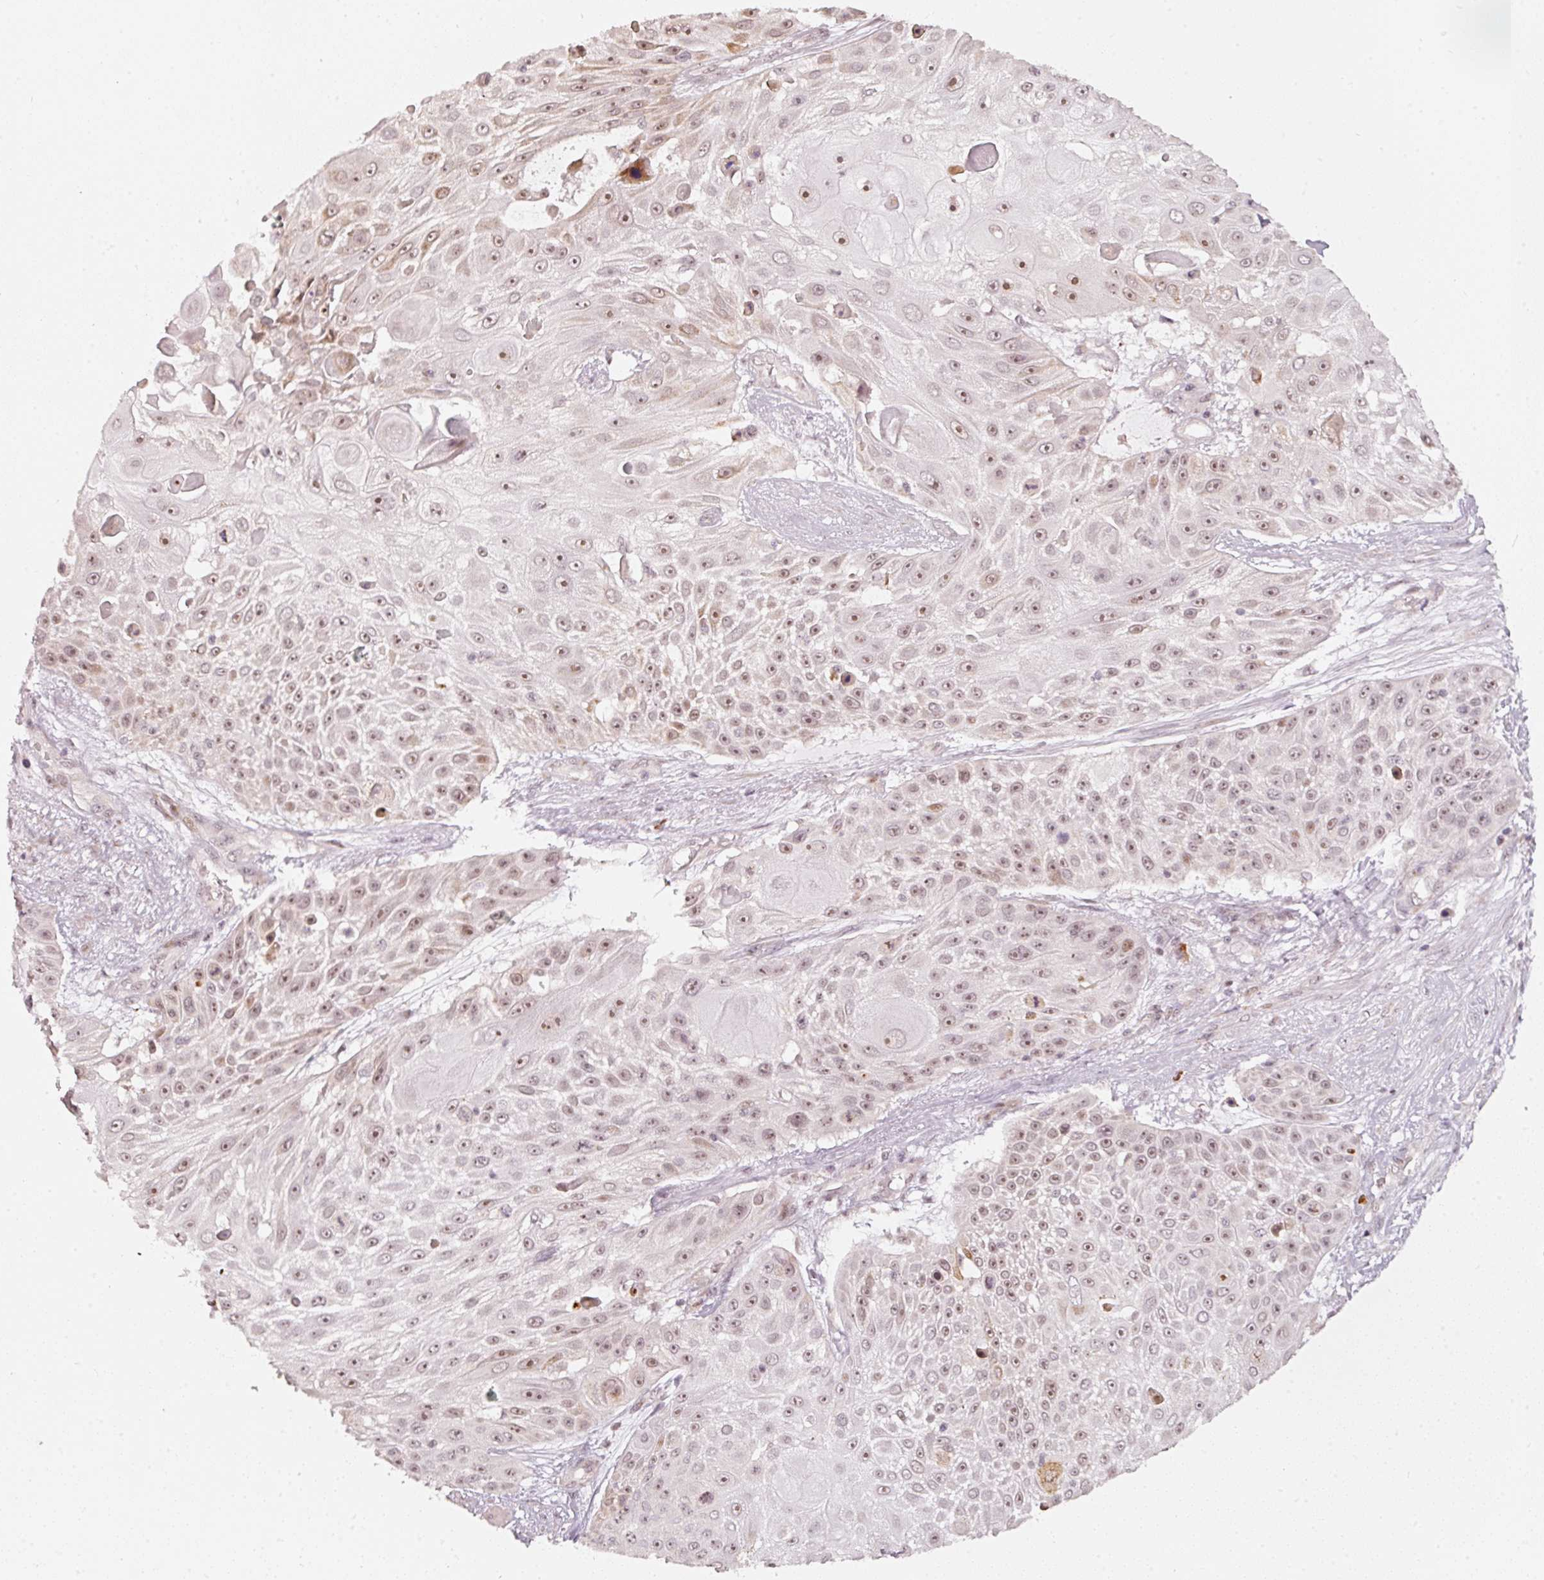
{"staining": {"intensity": "moderate", "quantity": ">75%", "location": "nuclear"}, "tissue": "skin cancer", "cell_type": "Tumor cells", "image_type": "cancer", "snomed": [{"axis": "morphology", "description": "Squamous cell carcinoma, NOS"}, {"axis": "topography", "description": "Skin"}], "caption": "Protein staining of skin squamous cell carcinoma tissue displays moderate nuclear expression in about >75% of tumor cells.", "gene": "MXRA8", "patient": {"sex": "female", "age": 86}}